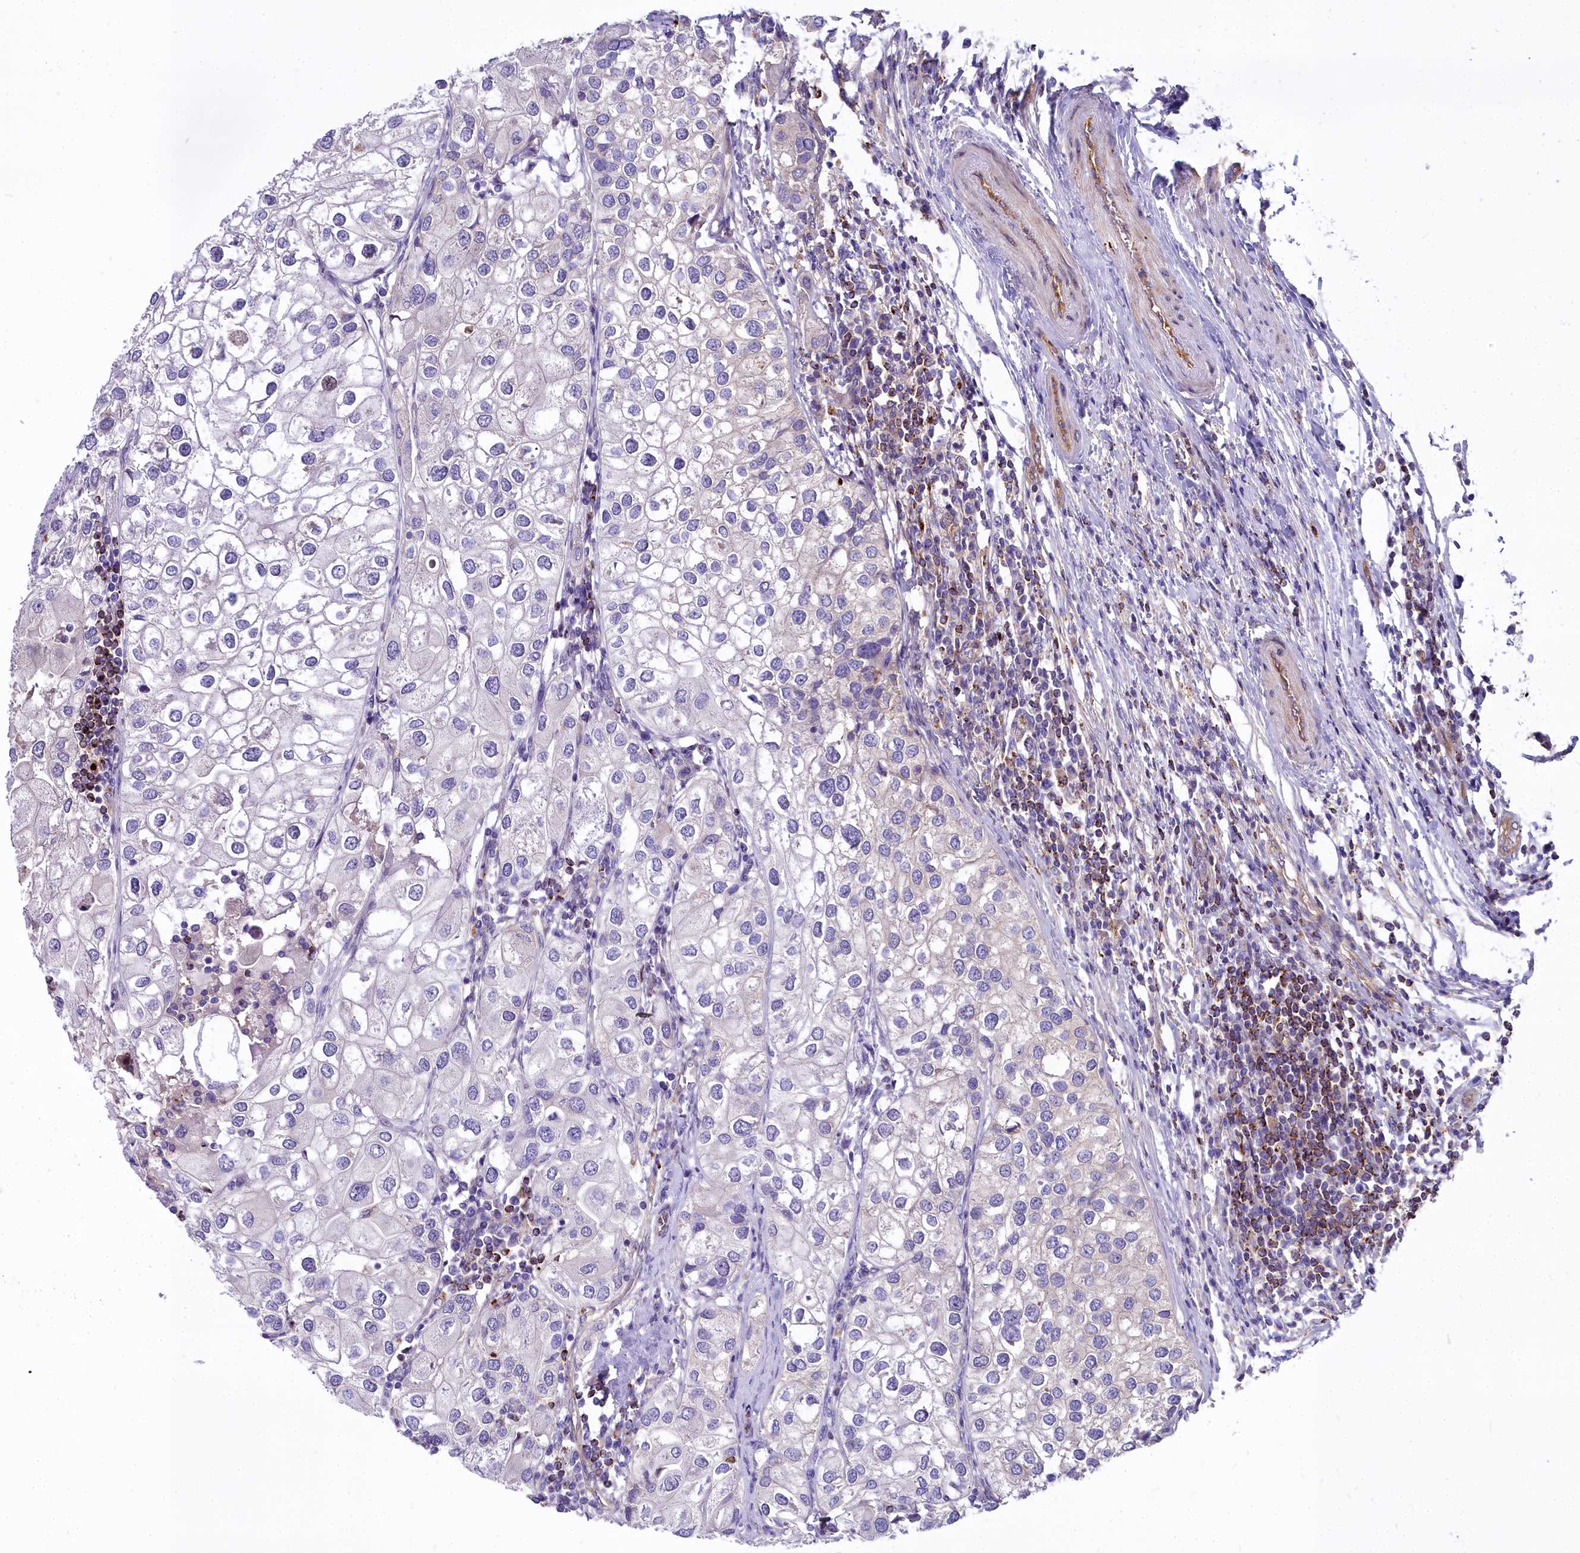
{"staining": {"intensity": "negative", "quantity": "none", "location": "none"}, "tissue": "urothelial cancer", "cell_type": "Tumor cells", "image_type": "cancer", "snomed": [{"axis": "morphology", "description": "Urothelial carcinoma, High grade"}, {"axis": "topography", "description": "Urinary bladder"}], "caption": "An image of human high-grade urothelial carcinoma is negative for staining in tumor cells. (DAB (3,3'-diaminobenzidine) IHC, high magnification).", "gene": "HLA-DOA", "patient": {"sex": "male", "age": 64}}